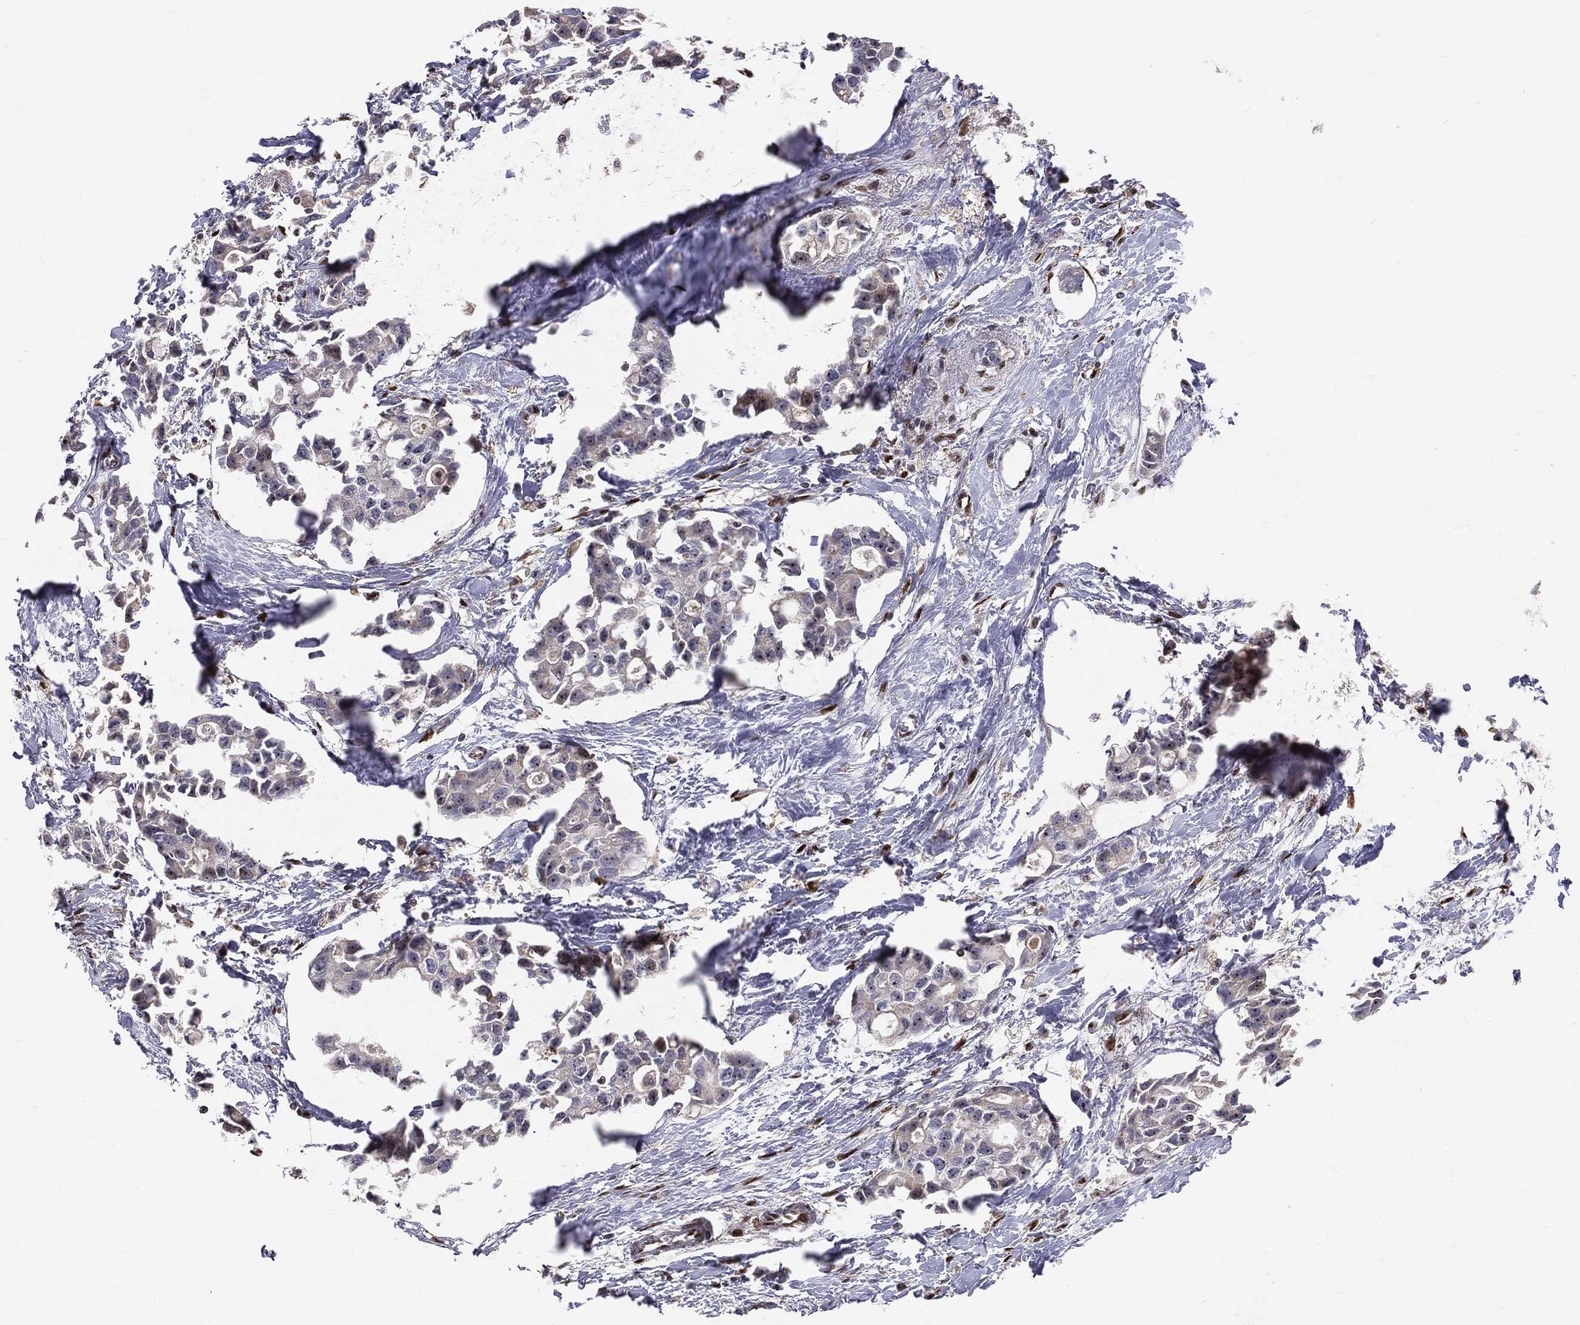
{"staining": {"intensity": "negative", "quantity": "none", "location": "none"}, "tissue": "breast cancer", "cell_type": "Tumor cells", "image_type": "cancer", "snomed": [{"axis": "morphology", "description": "Duct carcinoma"}, {"axis": "topography", "description": "Breast"}], "caption": "This micrograph is of infiltrating ductal carcinoma (breast) stained with IHC to label a protein in brown with the nuclei are counter-stained blue. There is no positivity in tumor cells.", "gene": "ZEB1", "patient": {"sex": "female", "age": 83}}